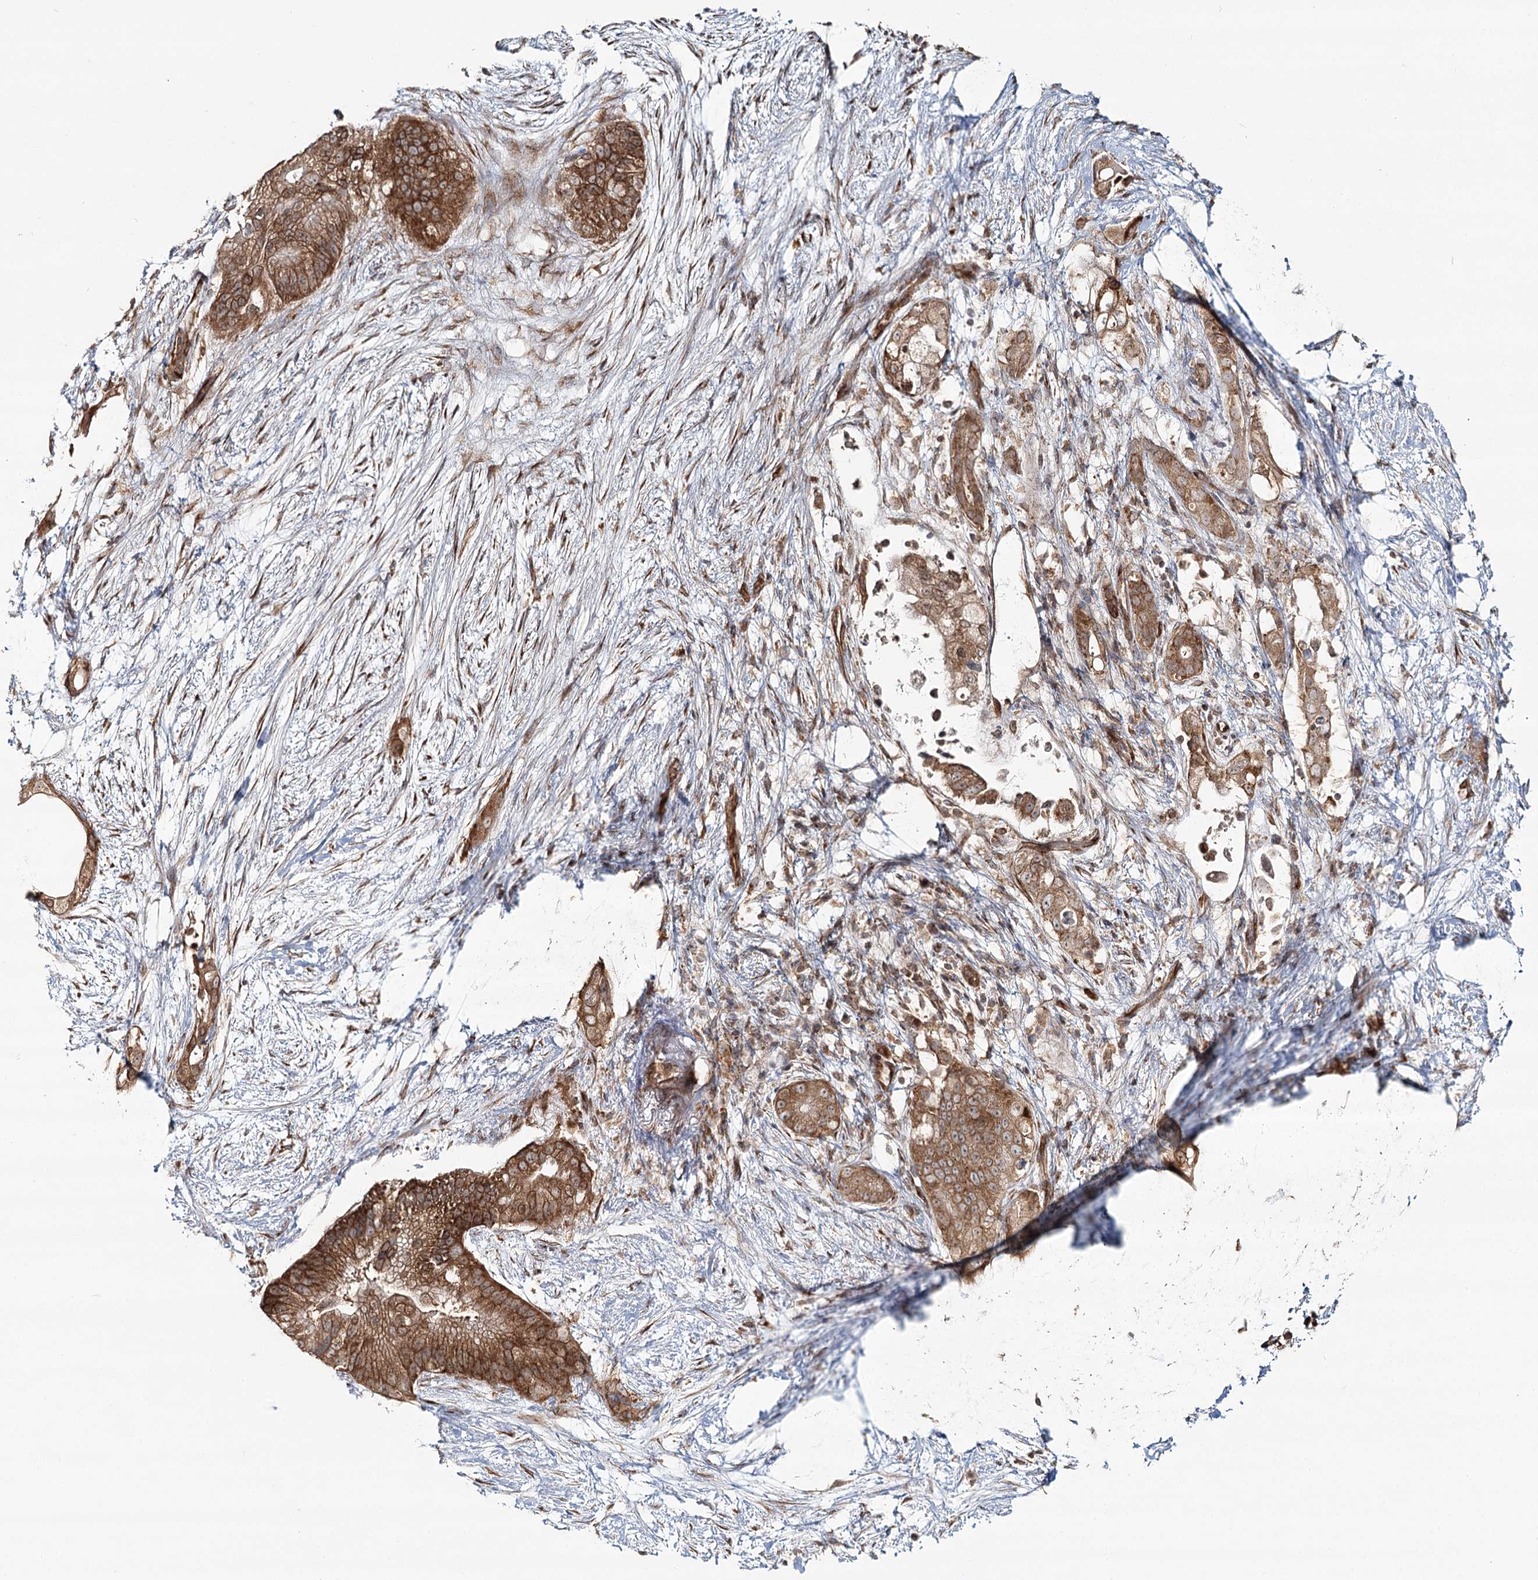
{"staining": {"intensity": "strong", "quantity": ">75%", "location": "cytoplasmic/membranous"}, "tissue": "pancreatic cancer", "cell_type": "Tumor cells", "image_type": "cancer", "snomed": [{"axis": "morphology", "description": "Adenocarcinoma, NOS"}, {"axis": "topography", "description": "Pancreas"}], "caption": "DAB immunohistochemical staining of pancreatic adenocarcinoma exhibits strong cytoplasmic/membranous protein positivity in approximately >75% of tumor cells.", "gene": "OTUD4", "patient": {"sex": "male", "age": 53}}